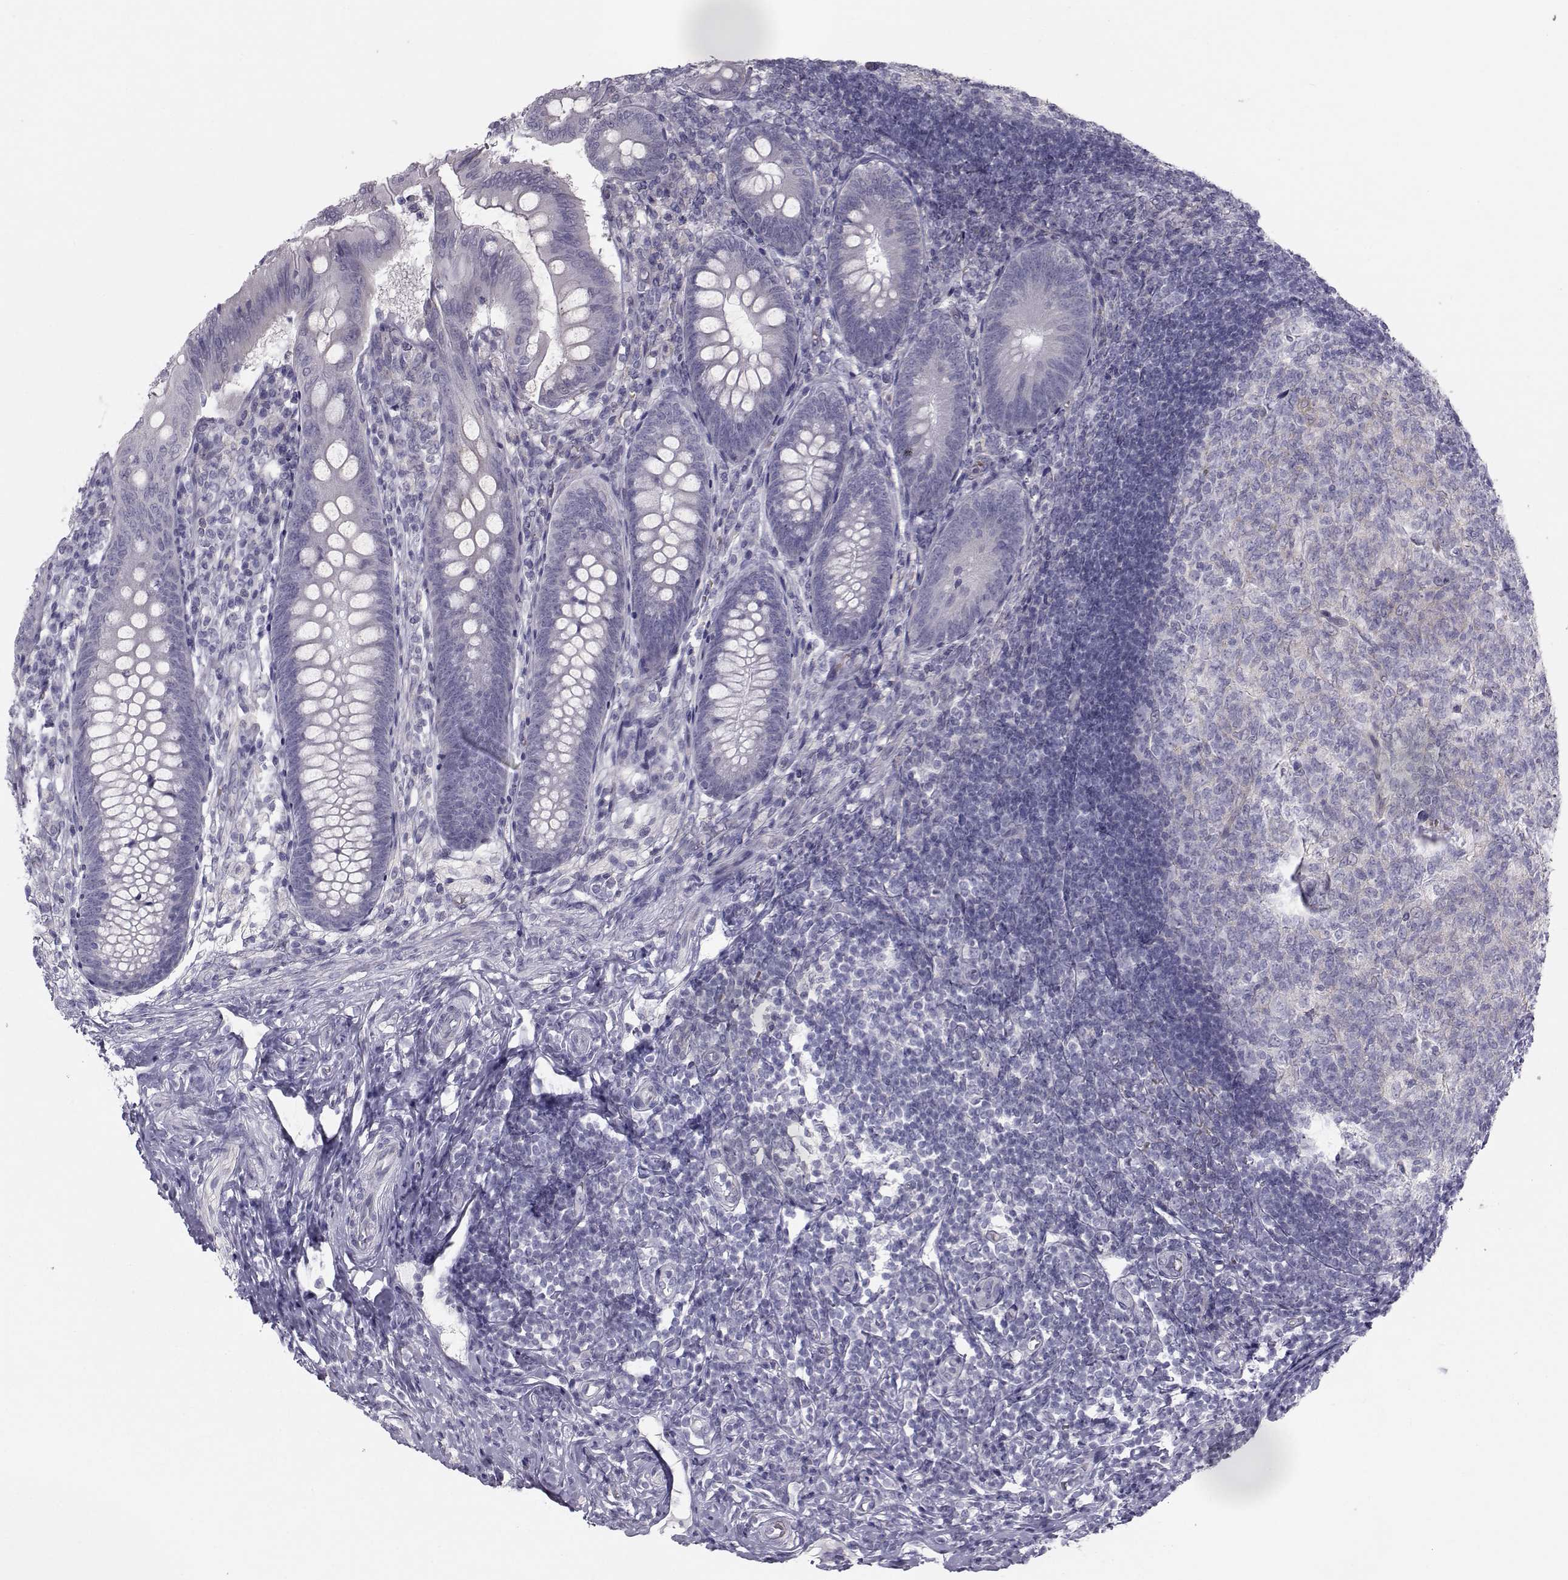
{"staining": {"intensity": "negative", "quantity": "none", "location": "none"}, "tissue": "appendix", "cell_type": "Glandular cells", "image_type": "normal", "snomed": [{"axis": "morphology", "description": "Normal tissue, NOS"}, {"axis": "morphology", "description": "Inflammation, NOS"}, {"axis": "topography", "description": "Appendix"}], "caption": "A micrograph of appendix stained for a protein reveals no brown staining in glandular cells. The staining is performed using DAB brown chromogen with nuclei counter-stained in using hematoxylin.", "gene": "GARIN3", "patient": {"sex": "male", "age": 16}}